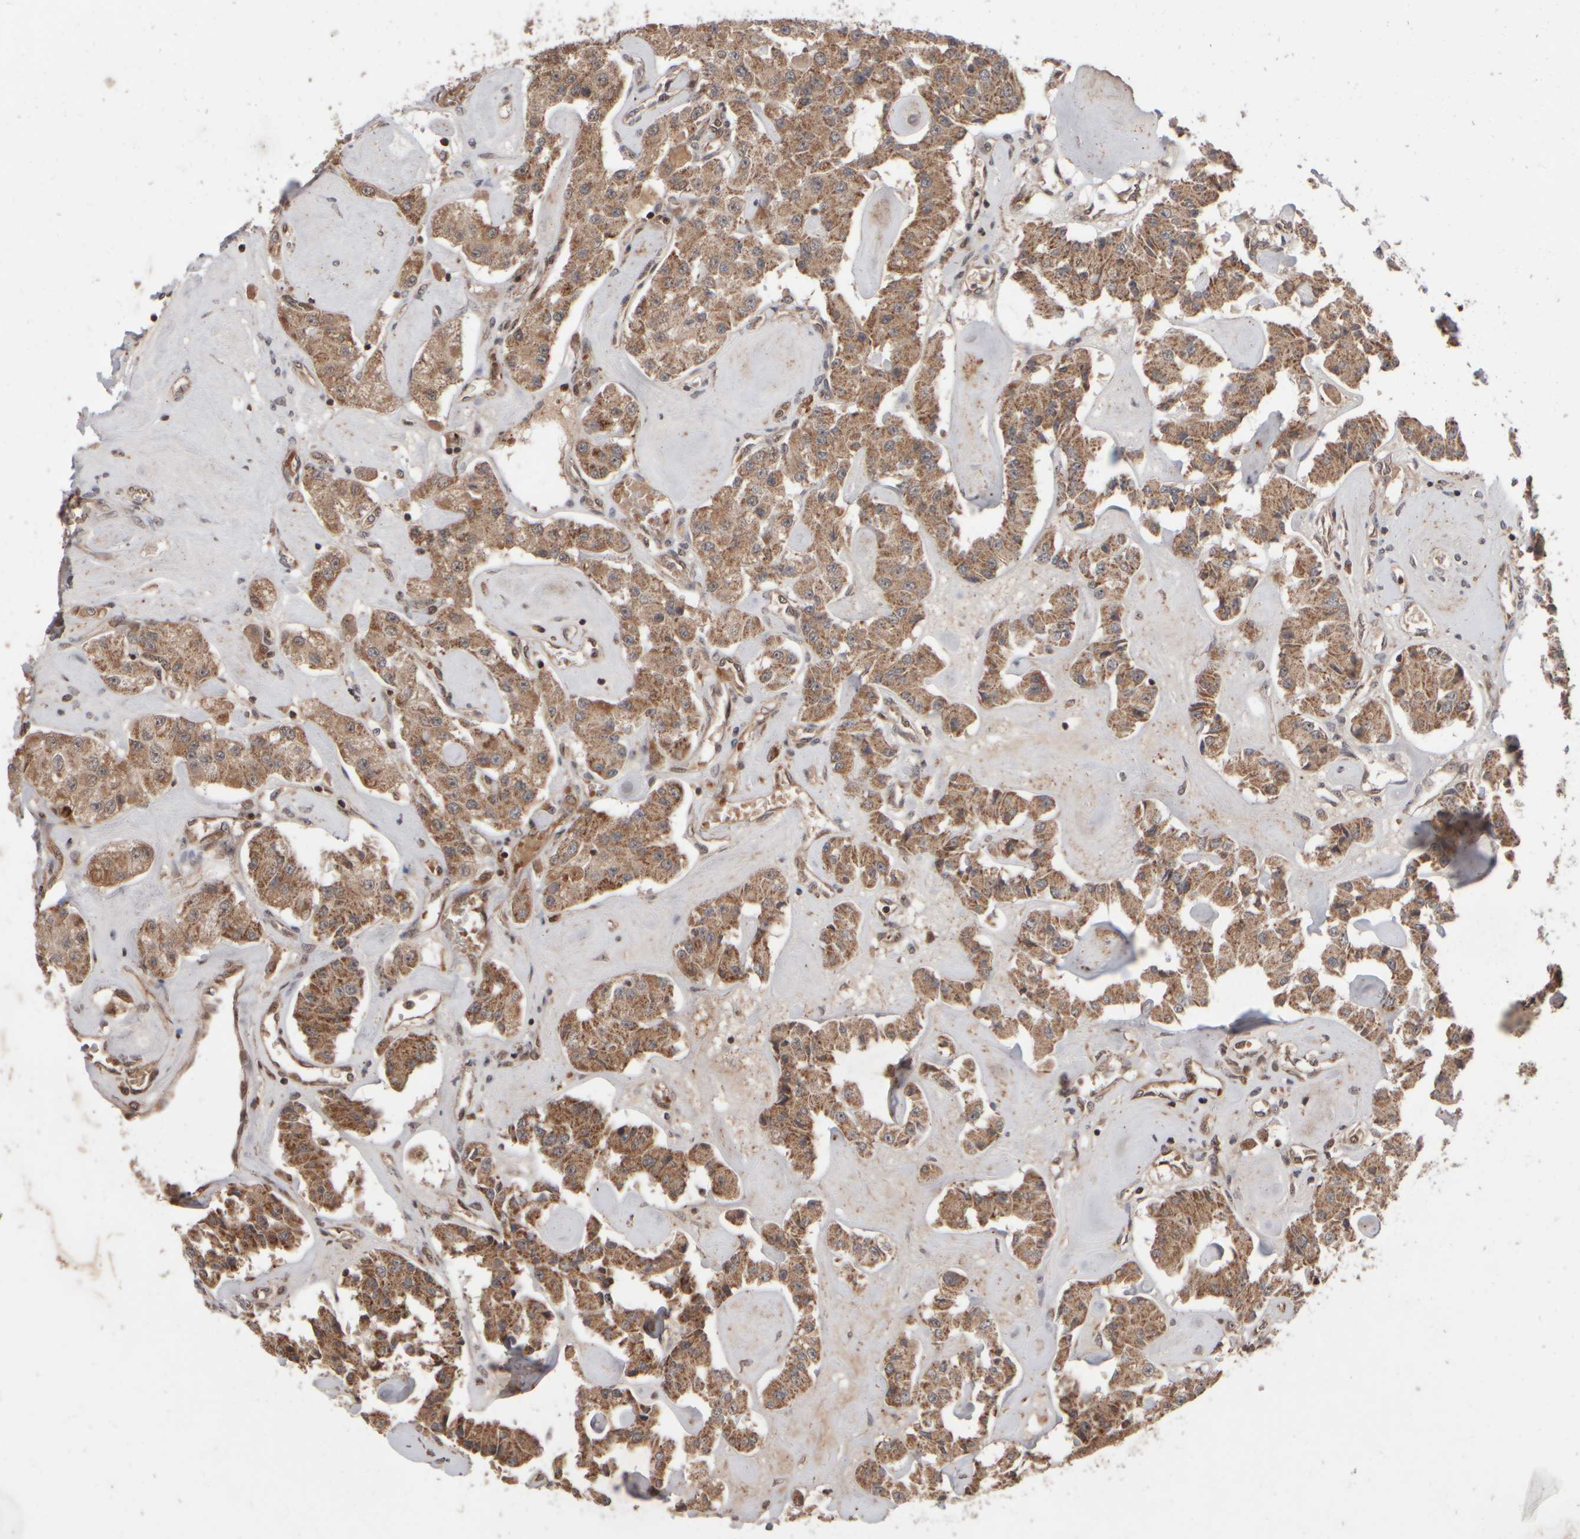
{"staining": {"intensity": "moderate", "quantity": ">75%", "location": "cytoplasmic/membranous"}, "tissue": "carcinoid", "cell_type": "Tumor cells", "image_type": "cancer", "snomed": [{"axis": "morphology", "description": "Carcinoid, malignant, NOS"}, {"axis": "topography", "description": "Pancreas"}], "caption": "Carcinoid (malignant) stained with DAB immunohistochemistry (IHC) exhibits medium levels of moderate cytoplasmic/membranous positivity in about >75% of tumor cells.", "gene": "ABHD11", "patient": {"sex": "male", "age": 41}}